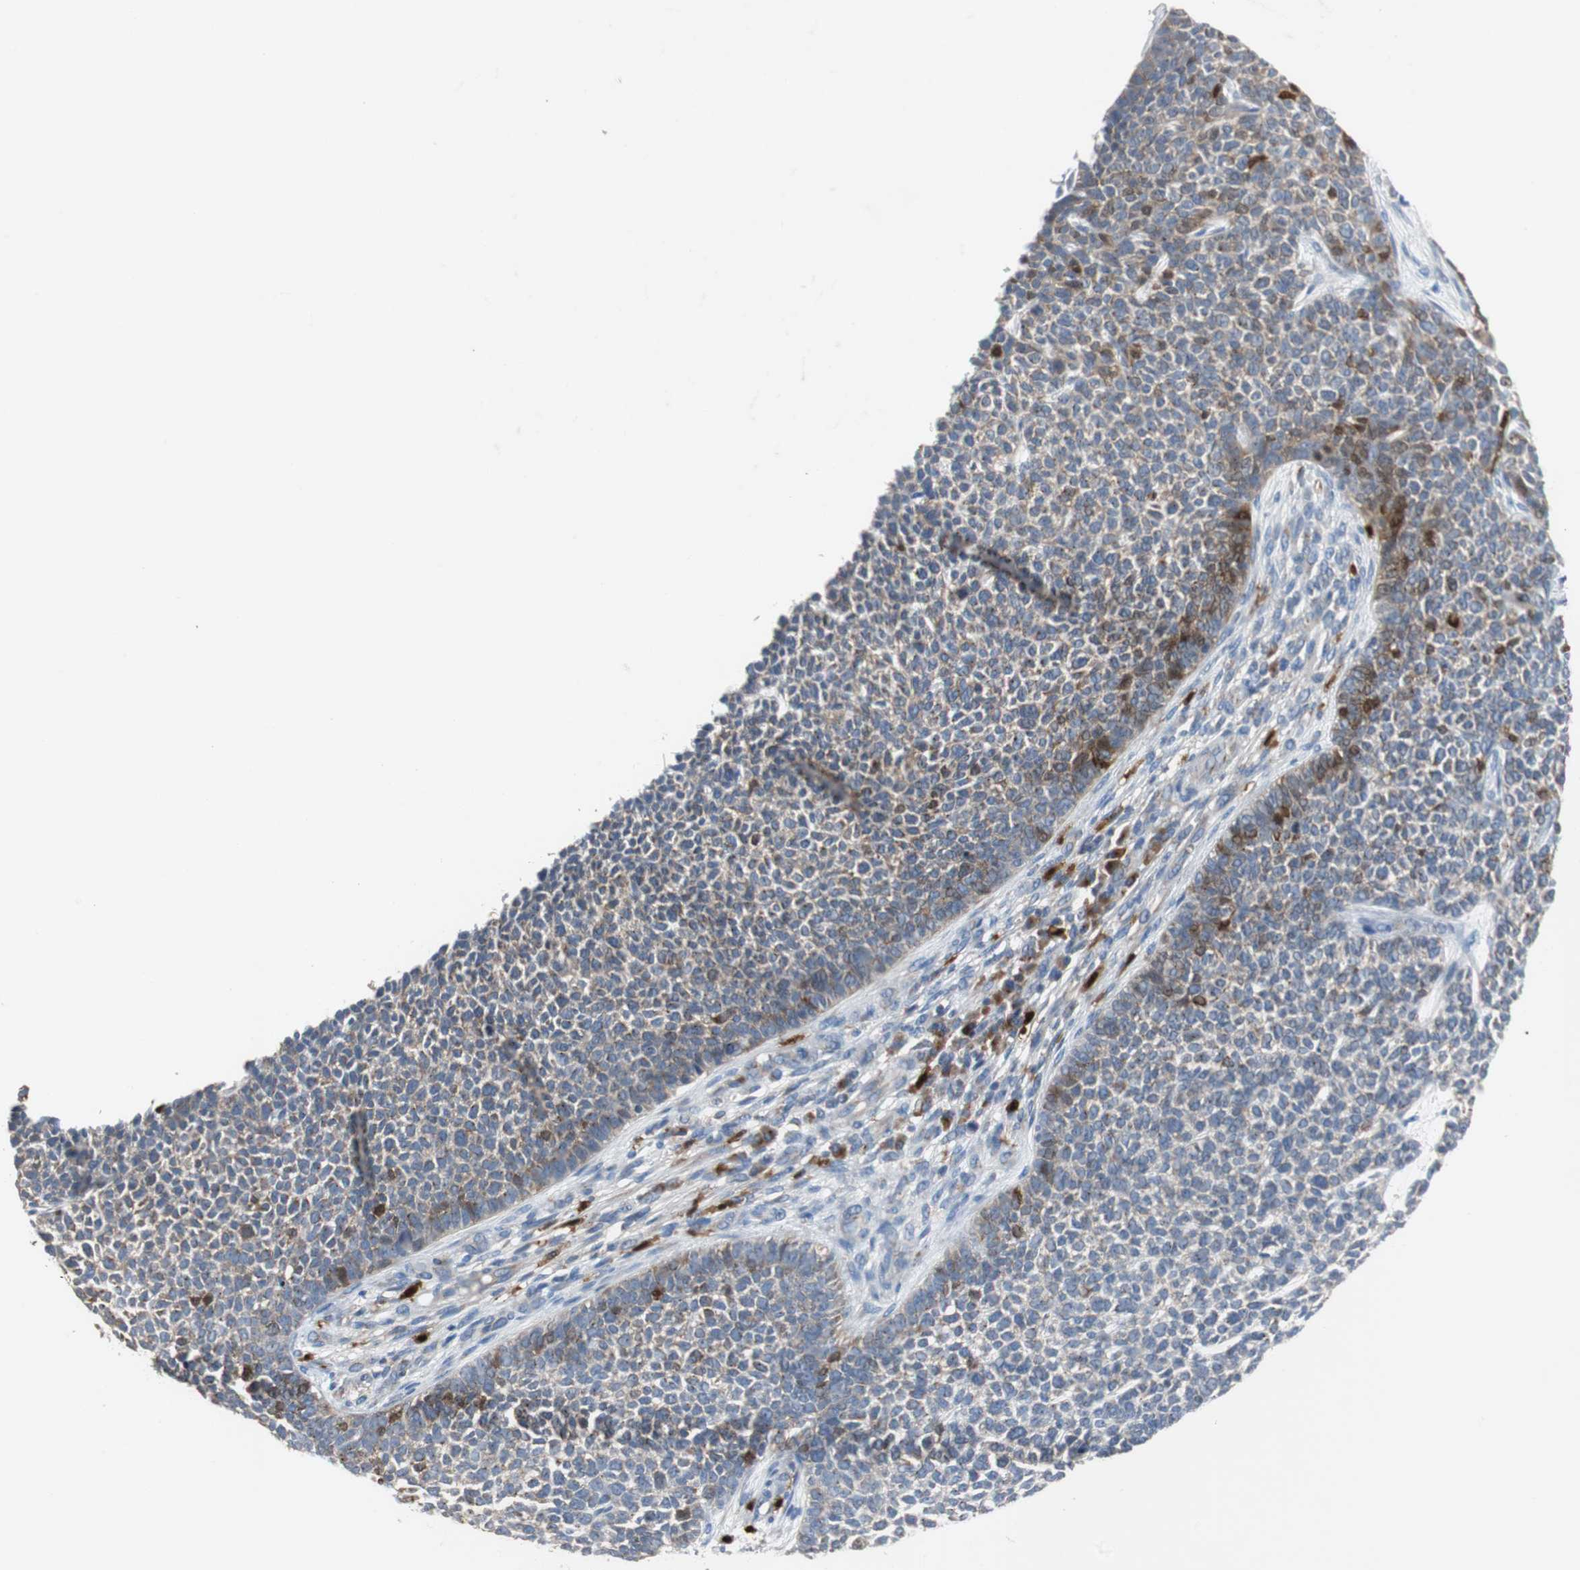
{"staining": {"intensity": "weak", "quantity": "25%-75%", "location": "cytoplasmic/membranous"}, "tissue": "skin cancer", "cell_type": "Tumor cells", "image_type": "cancer", "snomed": [{"axis": "morphology", "description": "Basal cell carcinoma"}, {"axis": "topography", "description": "Skin"}], "caption": "This image exhibits immunohistochemistry (IHC) staining of basal cell carcinoma (skin), with low weak cytoplasmic/membranous expression in about 25%-75% of tumor cells.", "gene": "CALB2", "patient": {"sex": "female", "age": 84}}